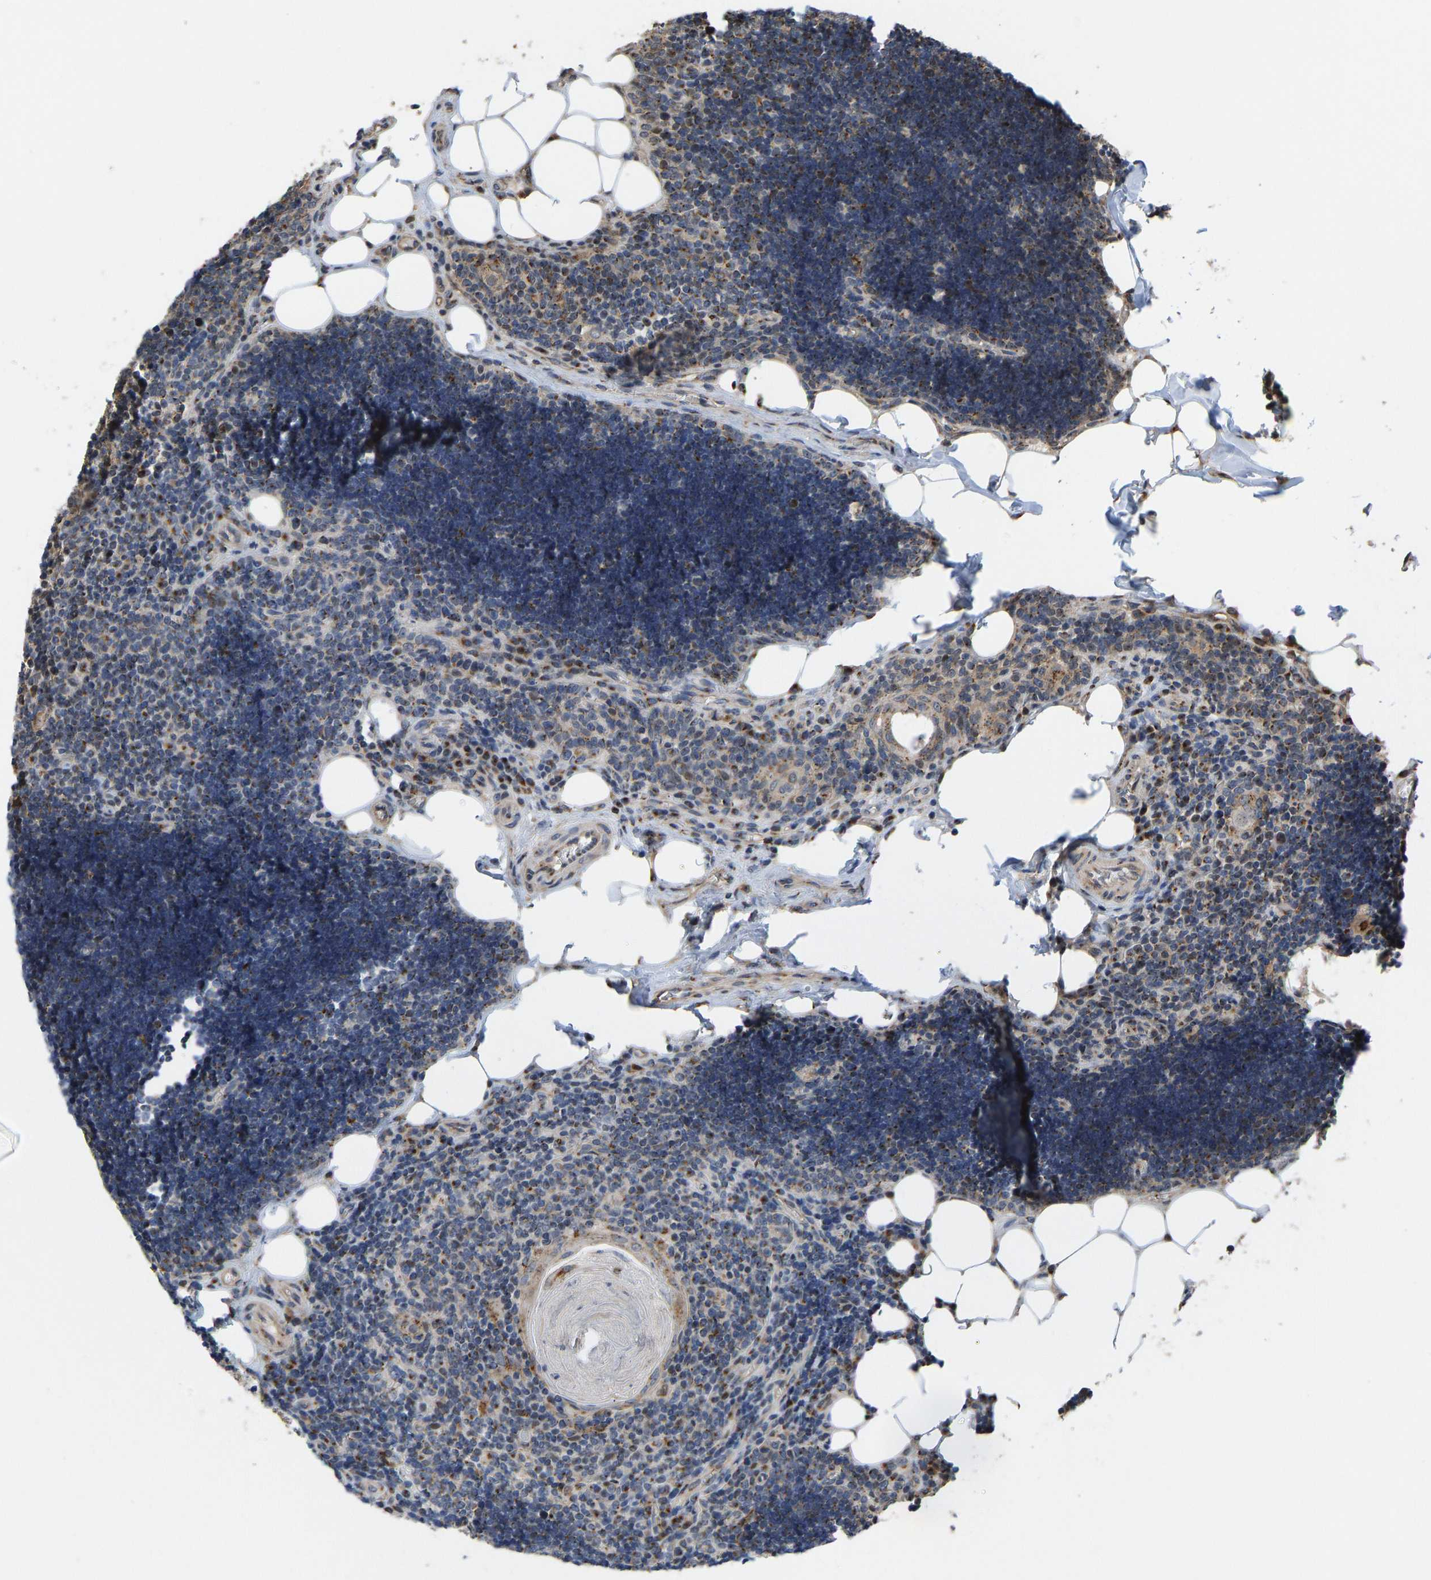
{"staining": {"intensity": "moderate", "quantity": ">75%", "location": "cytoplasmic/membranous"}, "tissue": "lymph node", "cell_type": "Germinal center cells", "image_type": "normal", "snomed": [{"axis": "morphology", "description": "Normal tissue, NOS"}, {"axis": "topography", "description": "Lymph node"}], "caption": "This photomicrograph shows immunohistochemistry (IHC) staining of unremarkable lymph node, with medium moderate cytoplasmic/membranous staining in approximately >75% of germinal center cells.", "gene": "YIPF4", "patient": {"sex": "male", "age": 33}}